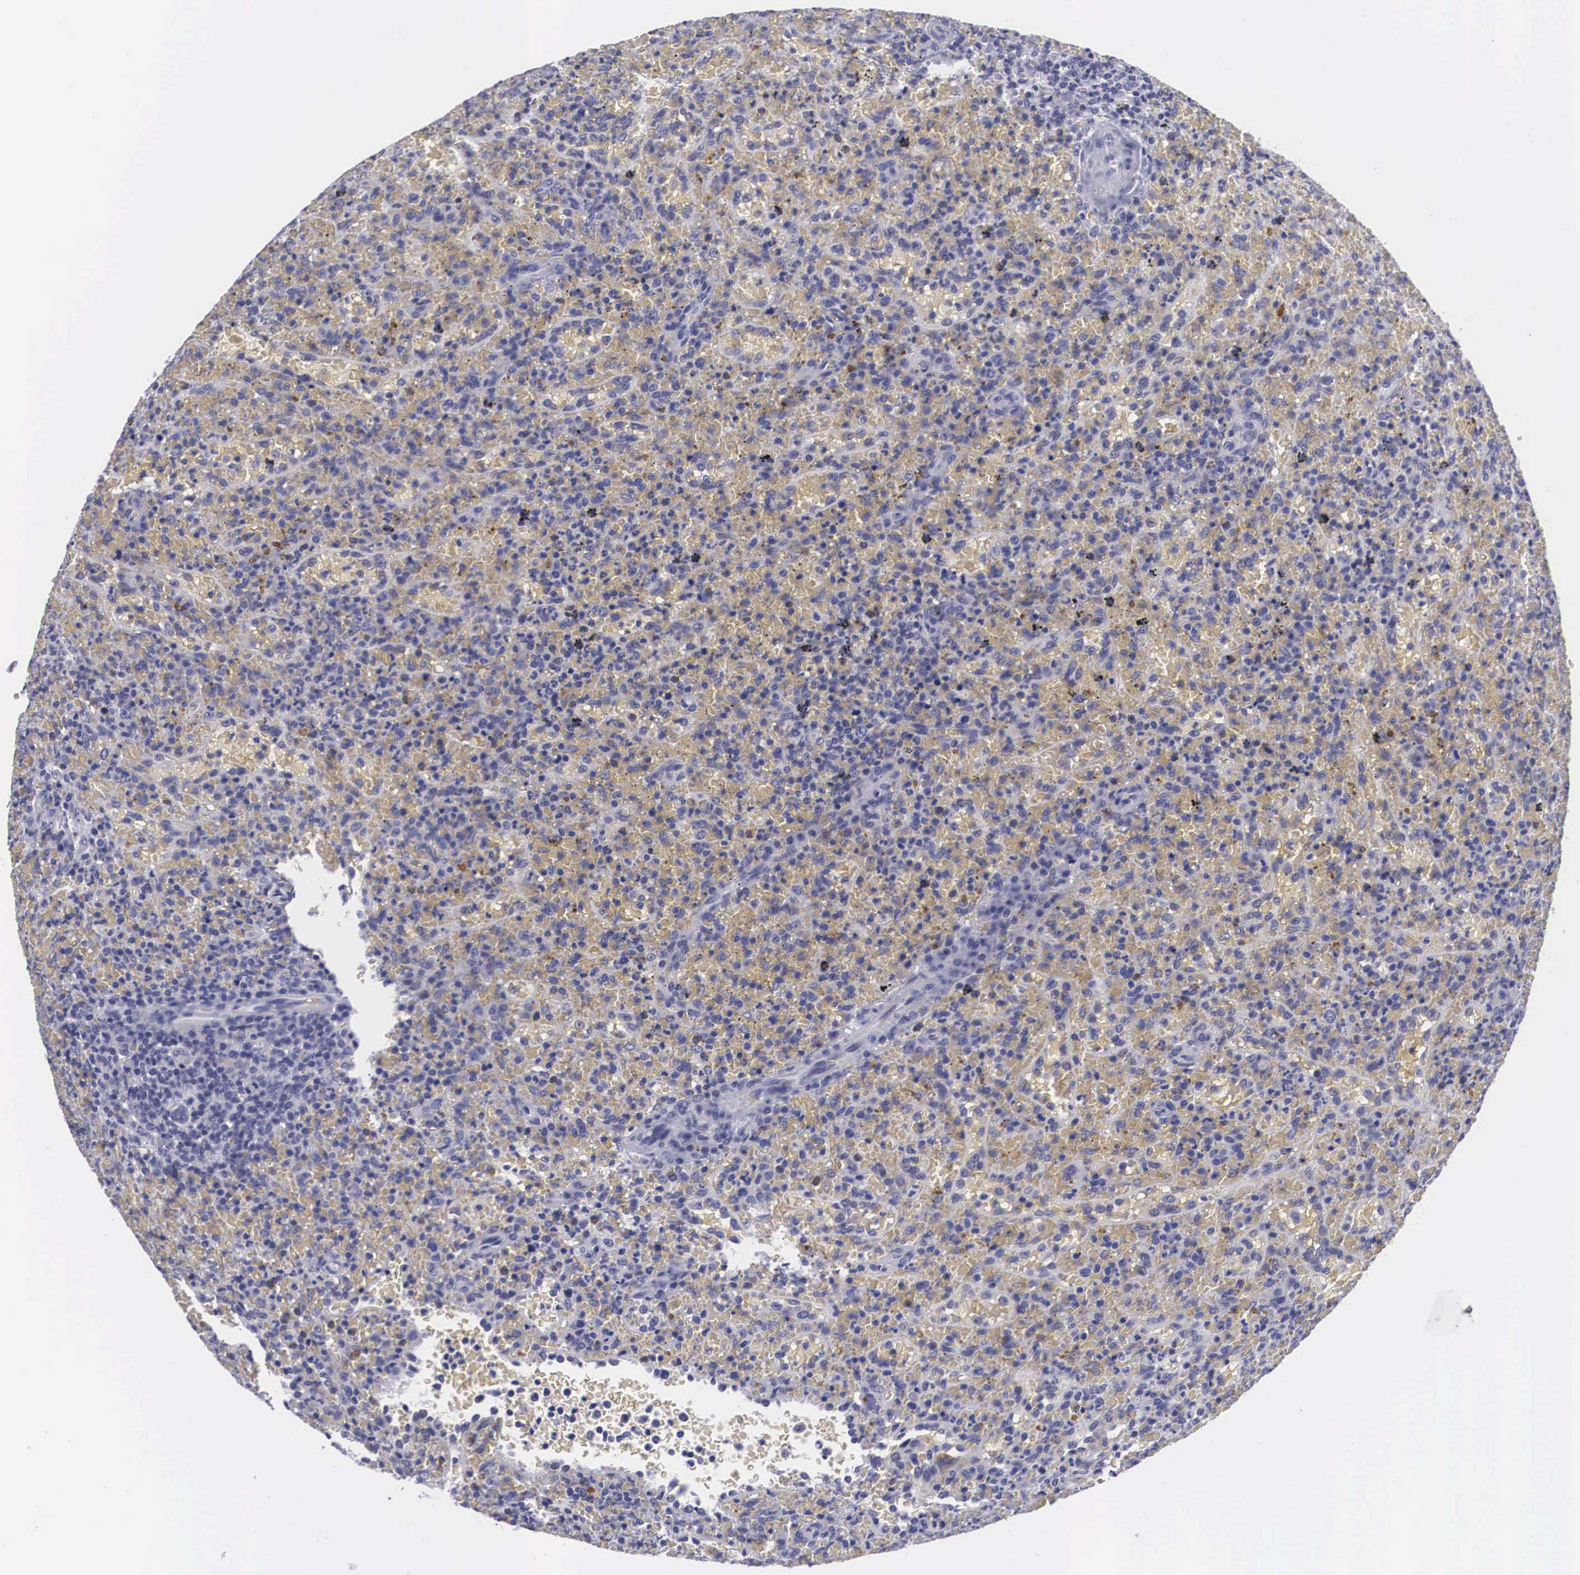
{"staining": {"intensity": "negative", "quantity": "none", "location": "none"}, "tissue": "lymphoma", "cell_type": "Tumor cells", "image_type": "cancer", "snomed": [{"axis": "morphology", "description": "Malignant lymphoma, non-Hodgkin's type, High grade"}, {"axis": "topography", "description": "Spleen"}, {"axis": "topography", "description": "Lymph node"}], "caption": "Immunohistochemistry (IHC) histopathology image of neoplastic tissue: human high-grade malignant lymphoma, non-Hodgkin's type stained with DAB demonstrates no significant protein expression in tumor cells. (DAB immunohistochemistry (IHC) with hematoxylin counter stain).", "gene": "C22orf31", "patient": {"sex": "female", "age": 70}}